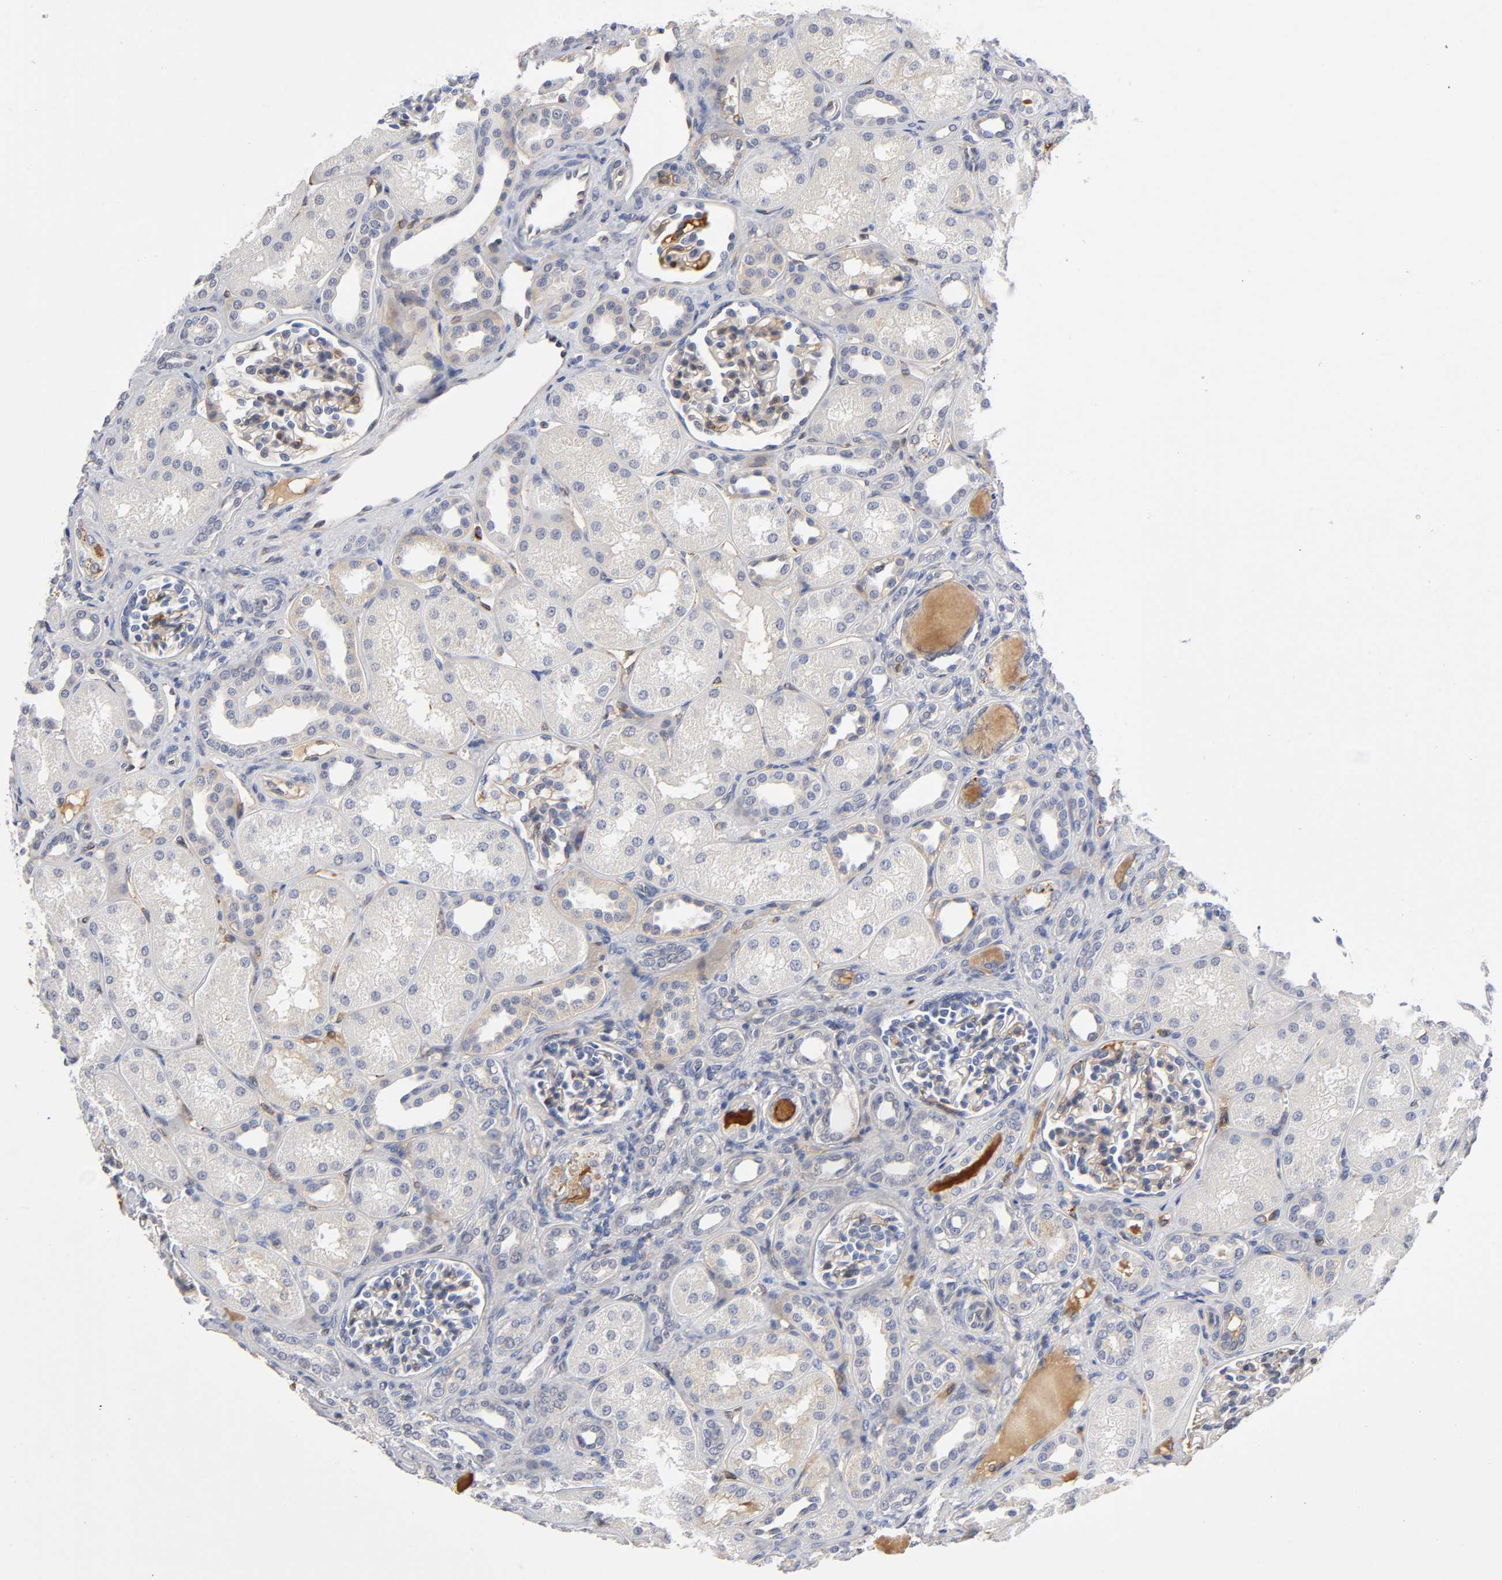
{"staining": {"intensity": "moderate", "quantity": "25%-75%", "location": "cytoplasmic/membranous"}, "tissue": "kidney", "cell_type": "Cells in glomeruli", "image_type": "normal", "snomed": [{"axis": "morphology", "description": "Normal tissue, NOS"}, {"axis": "topography", "description": "Kidney"}], "caption": "Immunohistochemical staining of normal kidney shows 25%-75% levels of moderate cytoplasmic/membranous protein expression in about 25%-75% of cells in glomeruli. (Stains: DAB (3,3'-diaminobenzidine) in brown, nuclei in blue, Microscopy: brightfield microscopy at high magnification).", "gene": "NOVA1", "patient": {"sex": "male", "age": 7}}